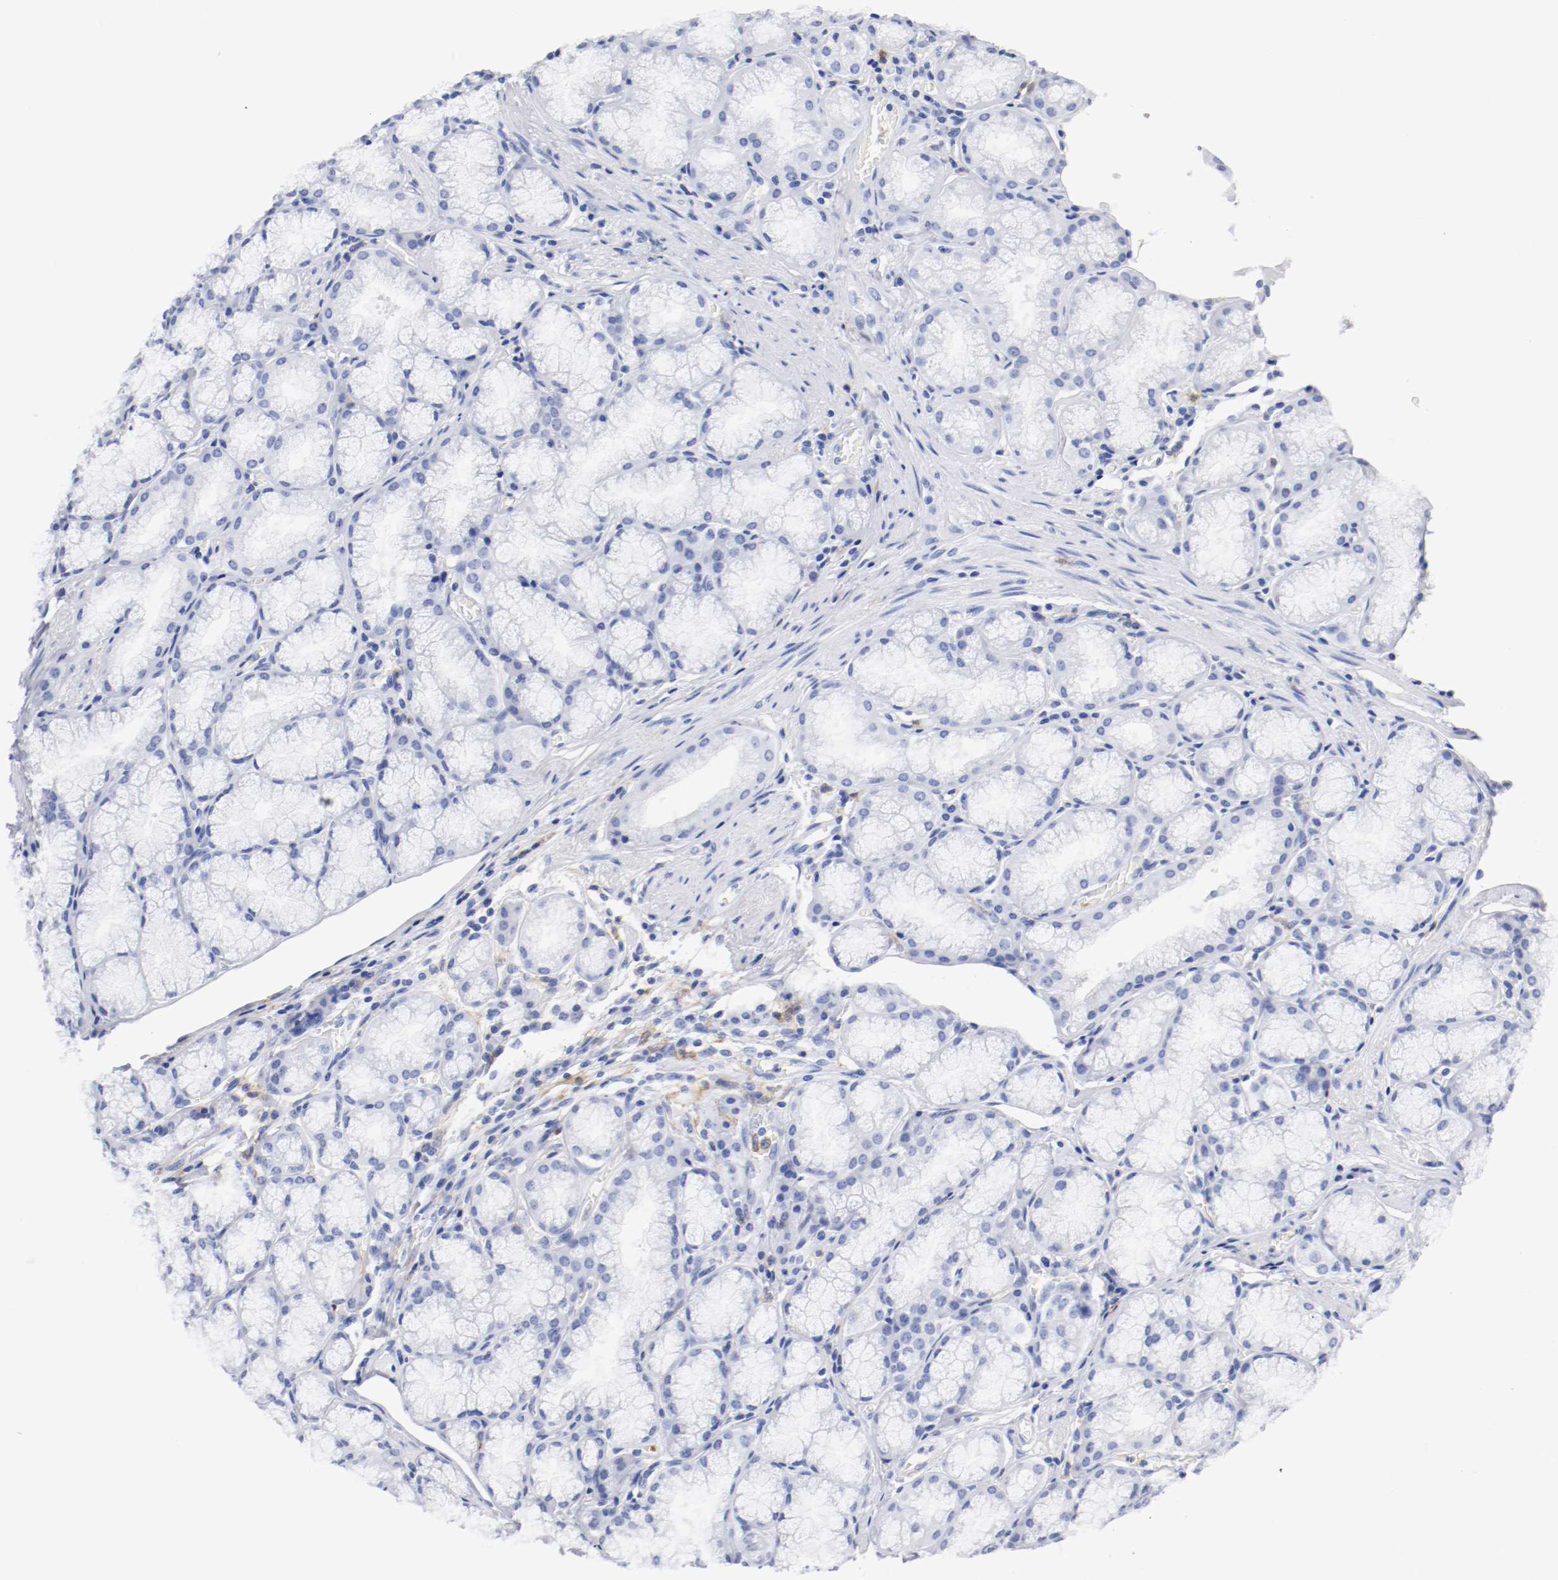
{"staining": {"intensity": "negative", "quantity": "none", "location": "none"}, "tissue": "stomach", "cell_type": "Glandular cells", "image_type": "normal", "snomed": [{"axis": "morphology", "description": "Normal tissue, NOS"}, {"axis": "topography", "description": "Stomach, lower"}], "caption": "Image shows no significant protein expression in glandular cells of benign stomach. (DAB immunohistochemistry (IHC), high magnification).", "gene": "ITGAX", "patient": {"sex": "male", "age": 56}}